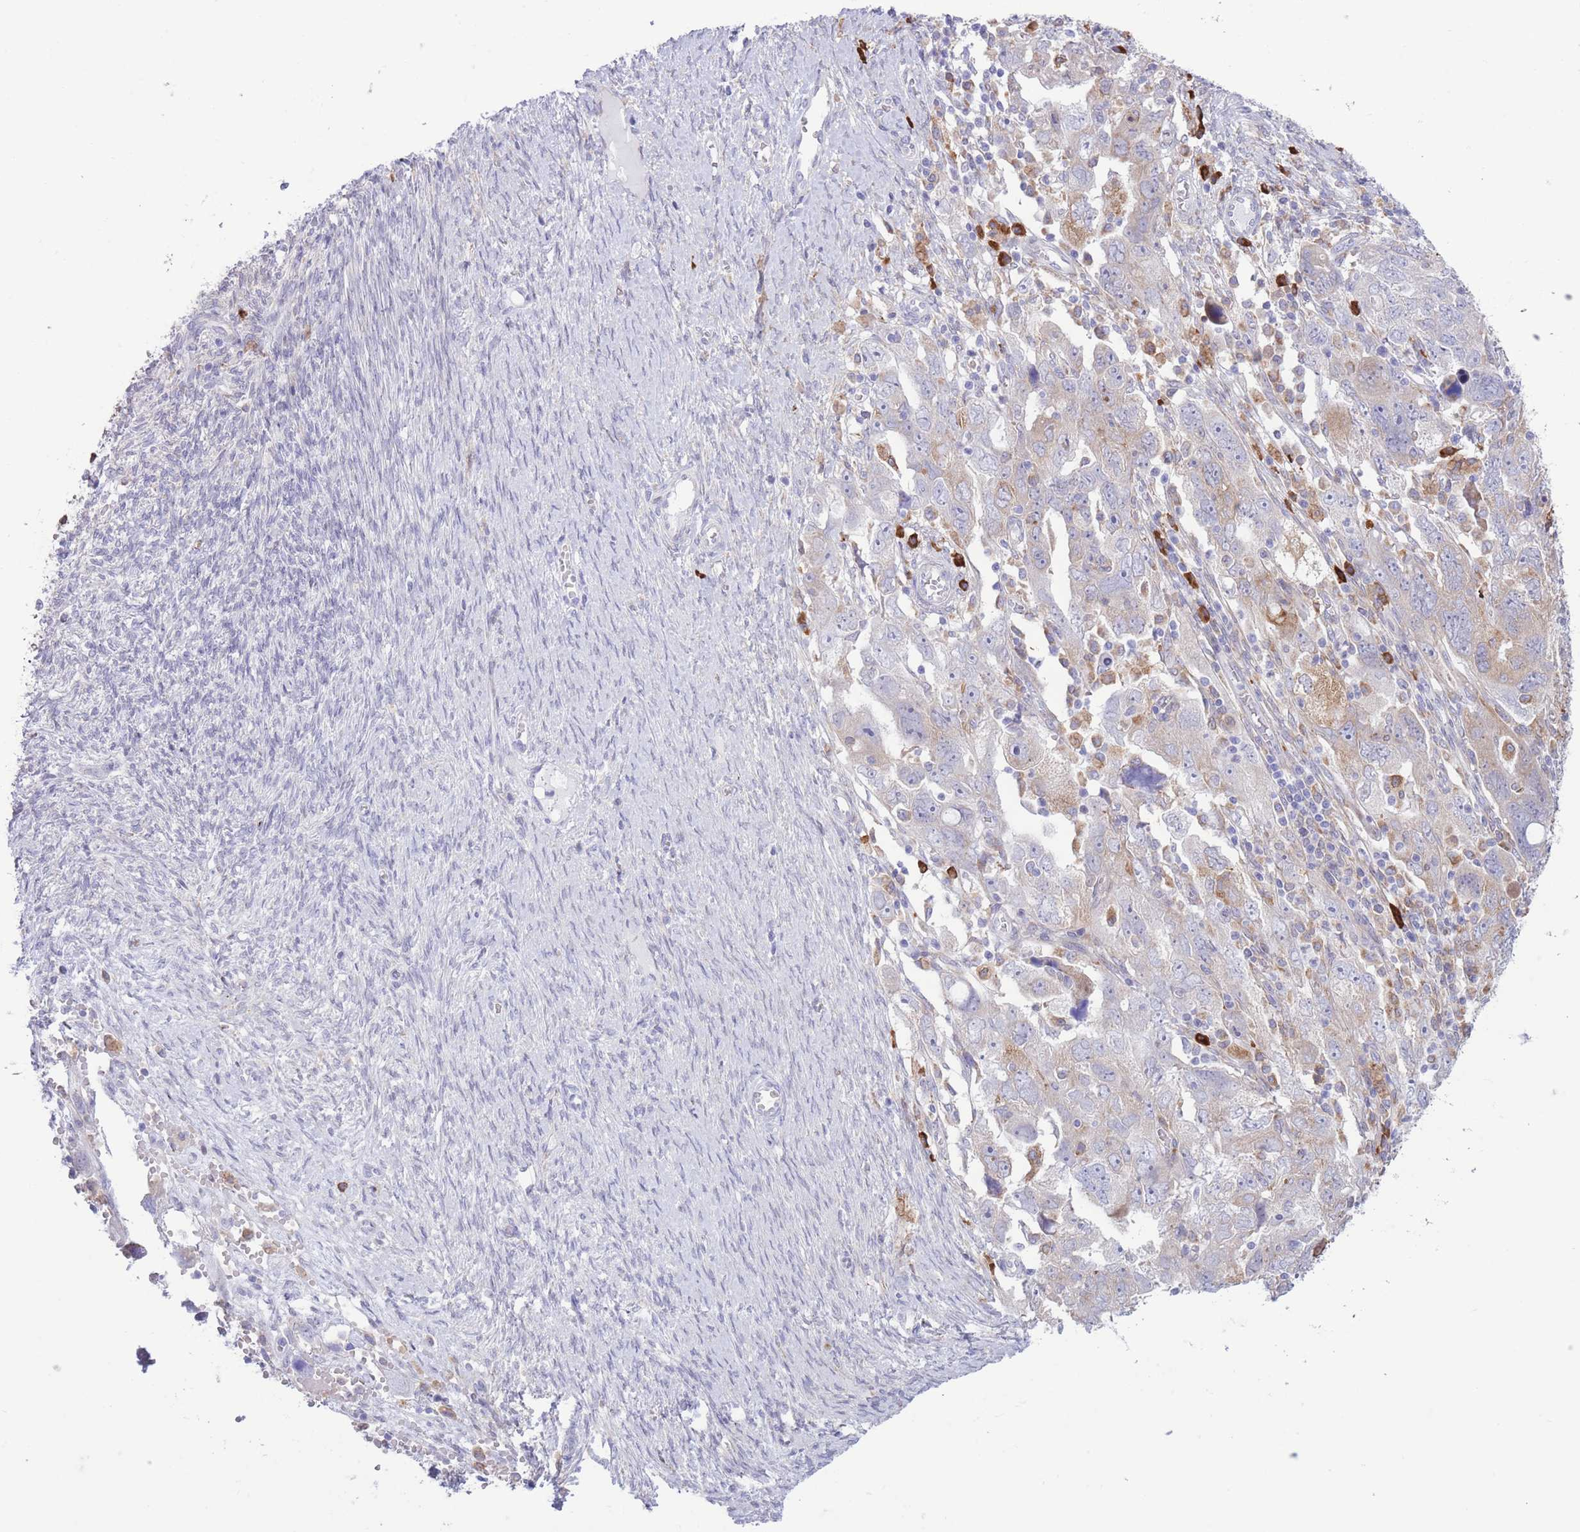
{"staining": {"intensity": "weak", "quantity": "<25%", "location": "cytoplasmic/membranous"}, "tissue": "ovarian cancer", "cell_type": "Tumor cells", "image_type": "cancer", "snomed": [{"axis": "morphology", "description": "Carcinoma, NOS"}, {"axis": "morphology", "description": "Cystadenocarcinoma, serous, NOS"}, {"axis": "topography", "description": "Ovary"}], "caption": "Human carcinoma (ovarian) stained for a protein using immunohistochemistry (IHC) reveals no positivity in tumor cells.", "gene": "MYDGF", "patient": {"sex": "female", "age": 69}}